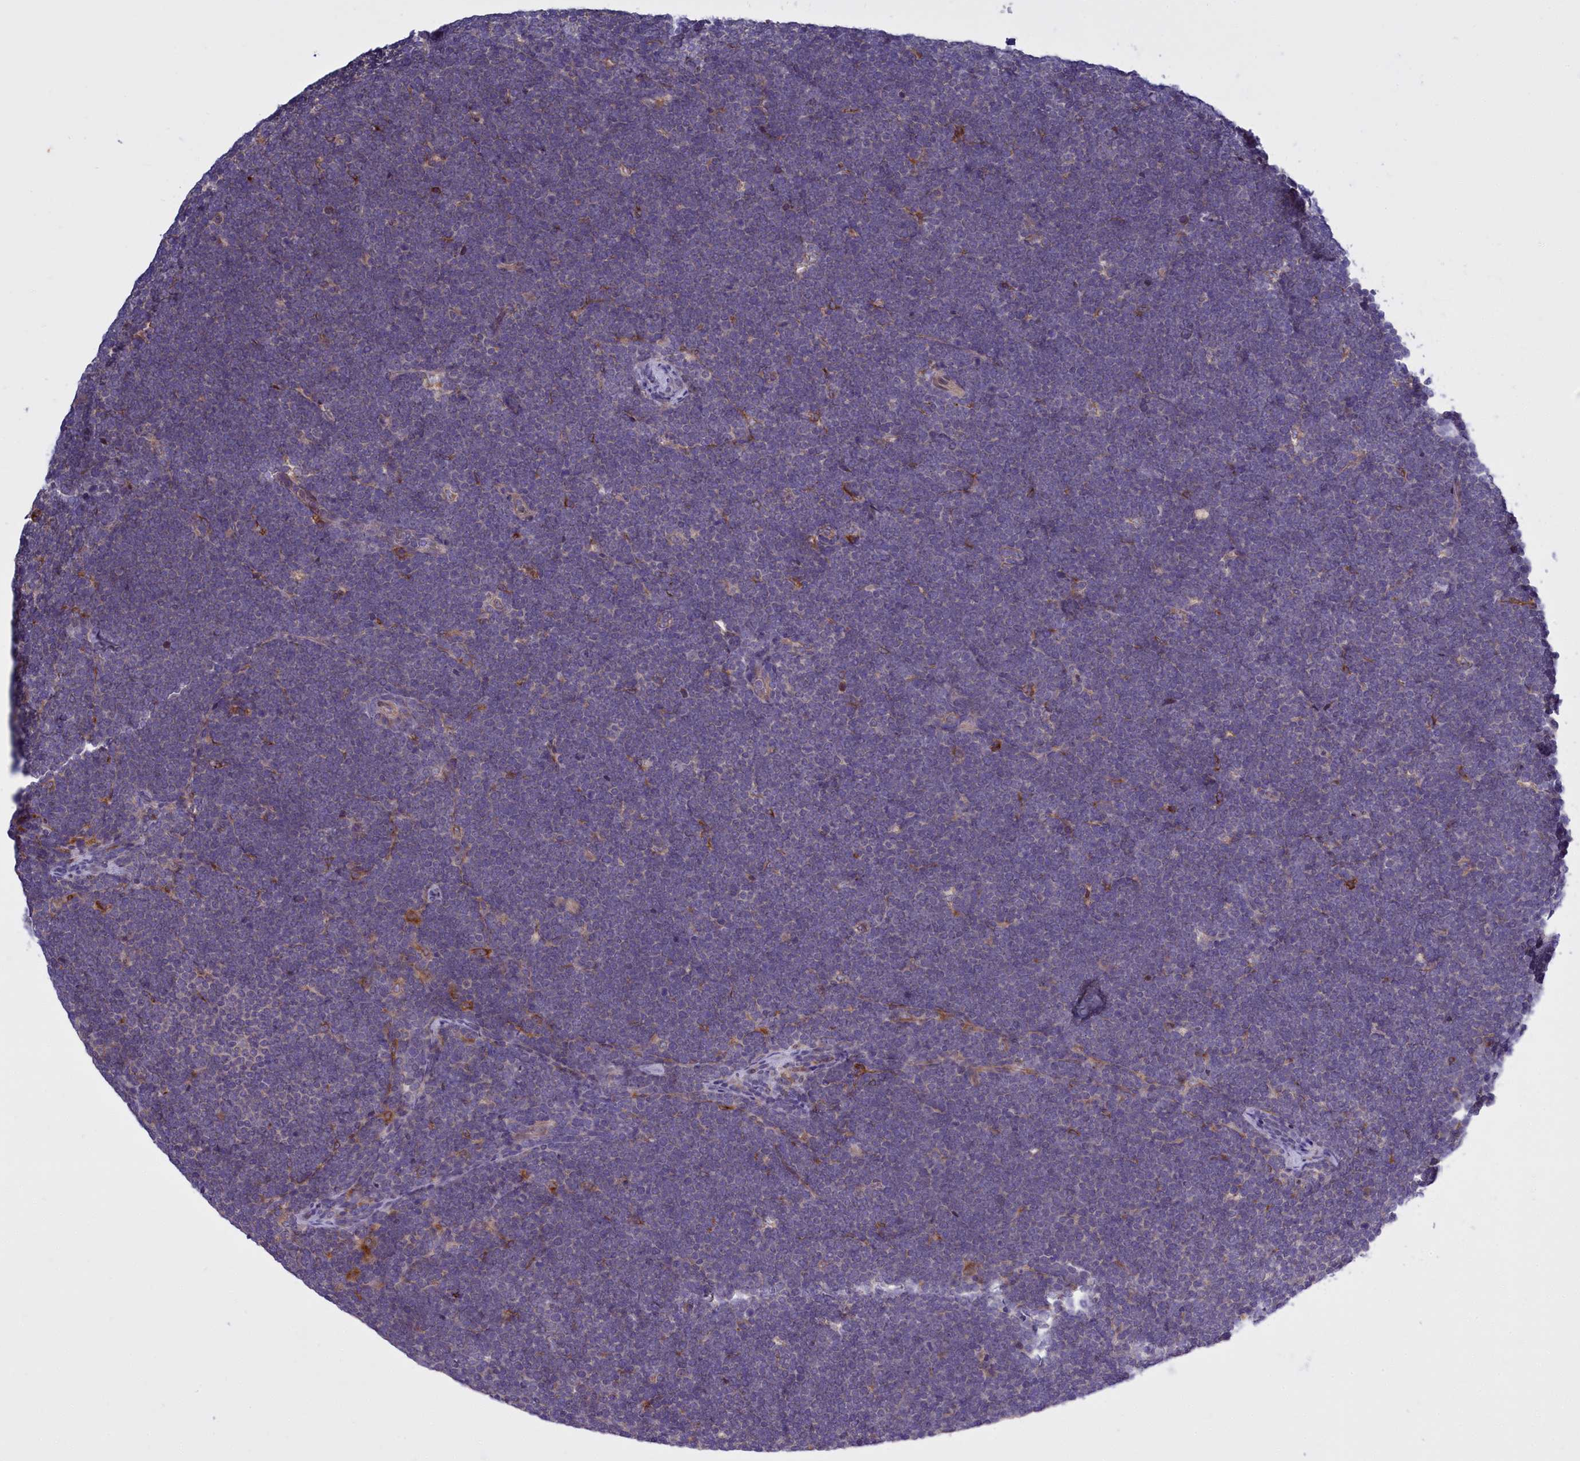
{"staining": {"intensity": "negative", "quantity": "none", "location": "none"}, "tissue": "lymphoma", "cell_type": "Tumor cells", "image_type": "cancer", "snomed": [{"axis": "morphology", "description": "Malignant lymphoma, non-Hodgkin's type, High grade"}, {"axis": "topography", "description": "Lymph node"}], "caption": "High power microscopy histopathology image of an immunohistochemistry image of high-grade malignant lymphoma, non-Hodgkin's type, revealing no significant positivity in tumor cells. The staining was performed using DAB to visualize the protein expression in brown, while the nuclei were stained in blue with hematoxylin (Magnification: 20x).", "gene": "RAPGEF4", "patient": {"sex": "male", "age": 13}}